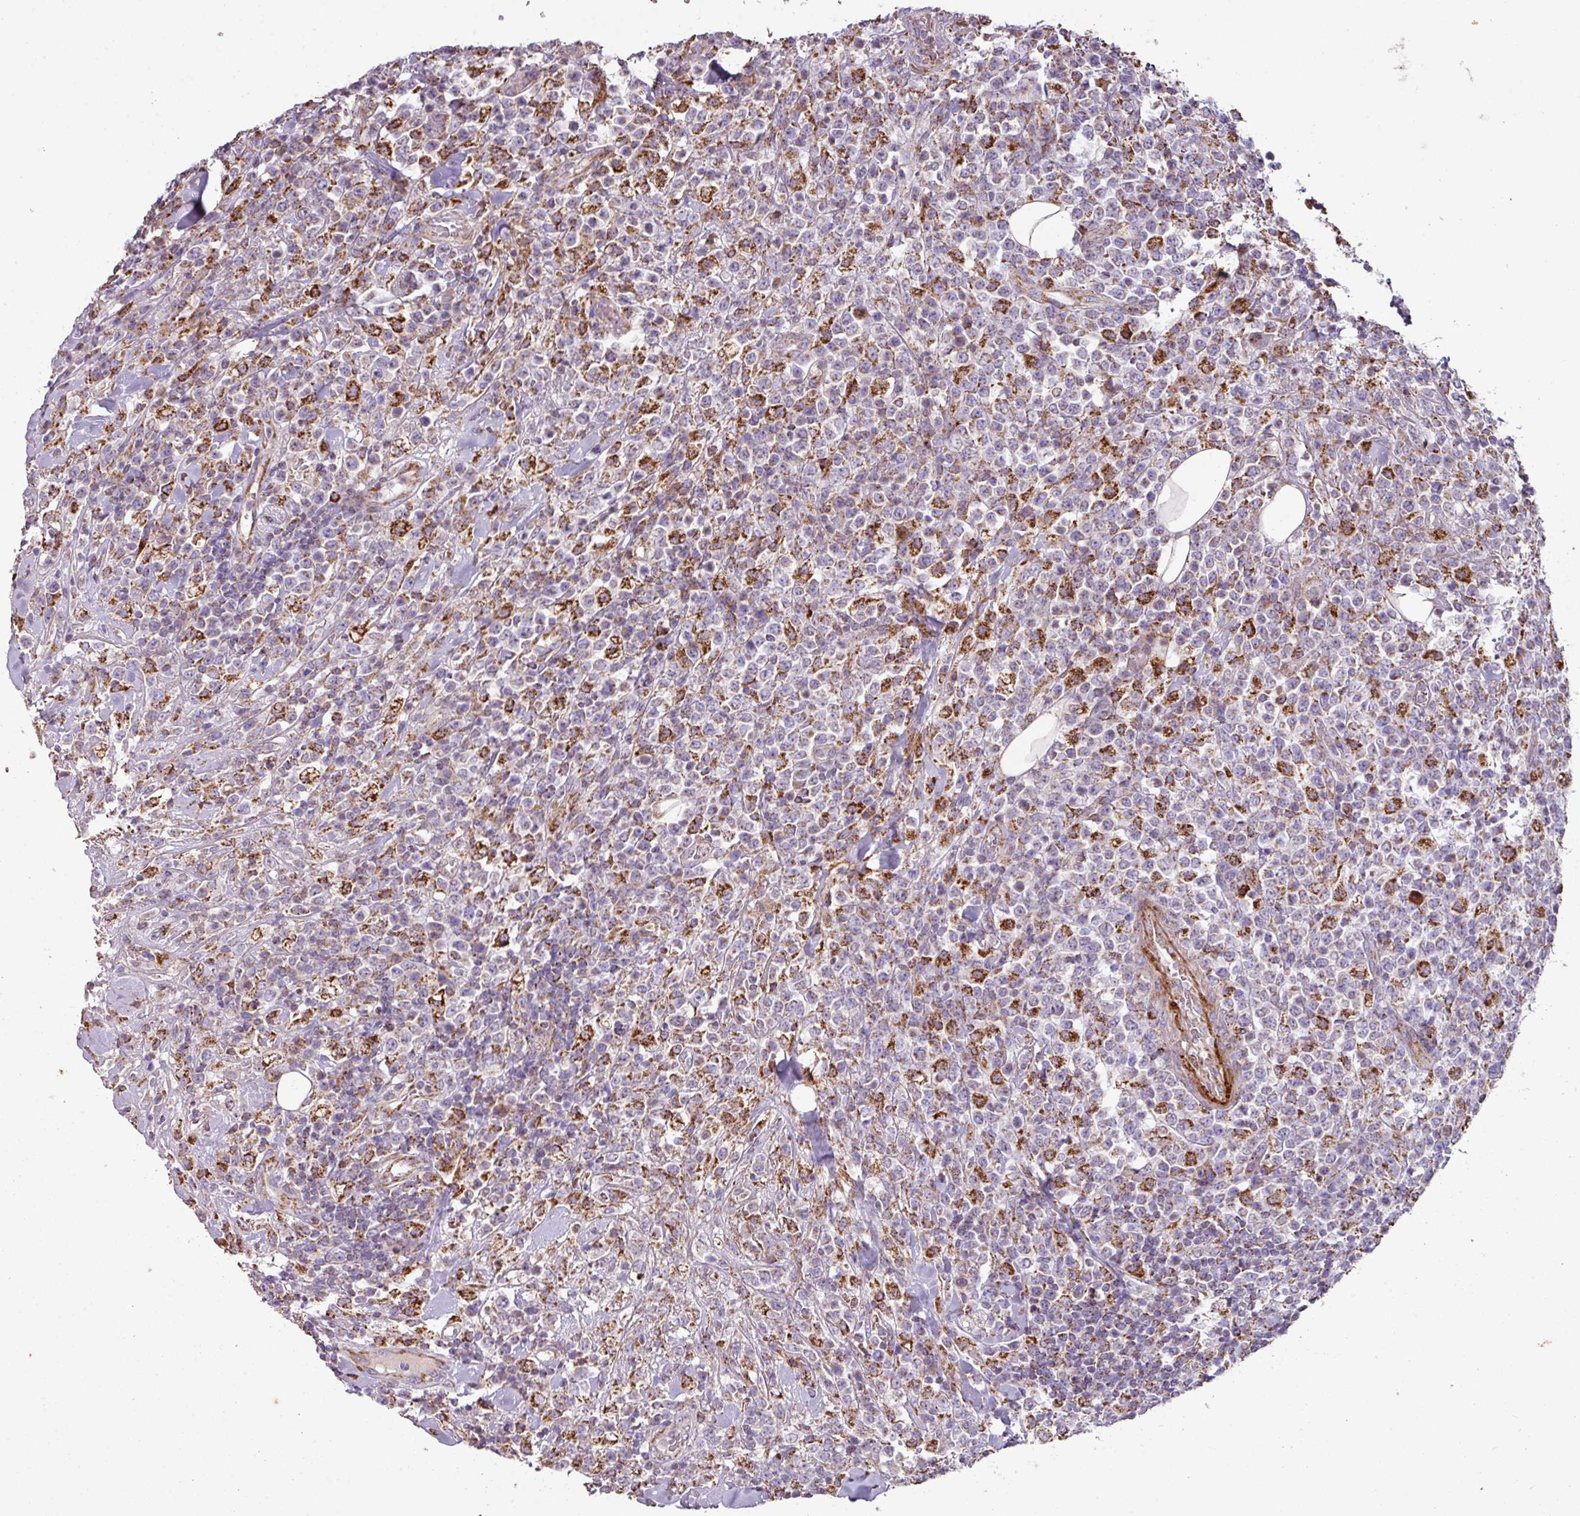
{"staining": {"intensity": "strong", "quantity": "<25%", "location": "cytoplasmic/membranous"}, "tissue": "lymphoma", "cell_type": "Tumor cells", "image_type": "cancer", "snomed": [{"axis": "morphology", "description": "Malignant lymphoma, non-Hodgkin's type, High grade"}, {"axis": "topography", "description": "Colon"}], "caption": "Human high-grade malignant lymphoma, non-Hodgkin's type stained for a protein (brown) exhibits strong cytoplasmic/membranous positive staining in approximately <25% of tumor cells.", "gene": "SQOR", "patient": {"sex": "female", "age": 53}}